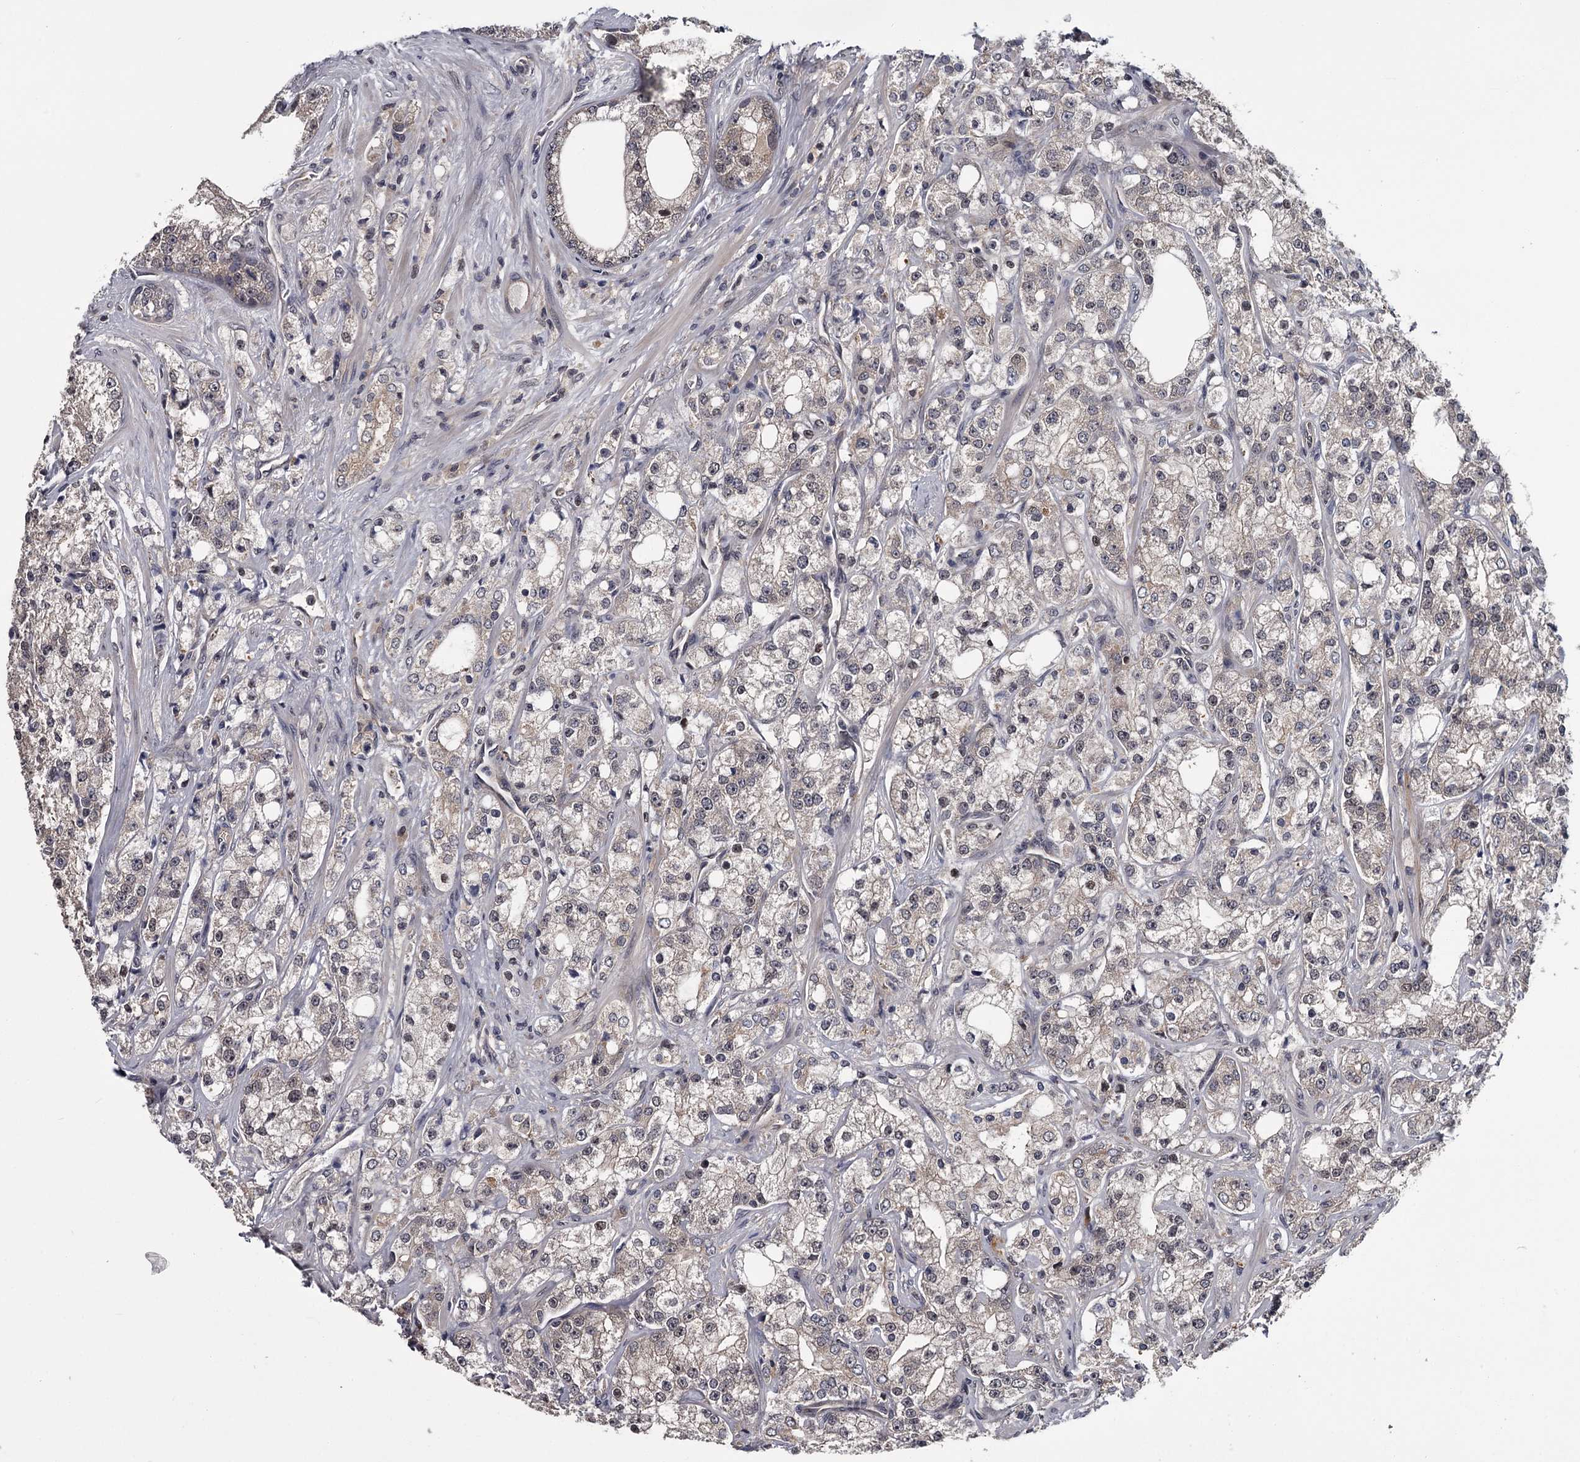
{"staining": {"intensity": "negative", "quantity": "none", "location": "none"}, "tissue": "prostate cancer", "cell_type": "Tumor cells", "image_type": "cancer", "snomed": [{"axis": "morphology", "description": "Adenocarcinoma, High grade"}, {"axis": "topography", "description": "Prostate"}], "caption": "DAB (3,3'-diaminobenzidine) immunohistochemical staining of human prostate cancer (high-grade adenocarcinoma) reveals no significant staining in tumor cells.", "gene": "DAO", "patient": {"sex": "male", "age": 64}}